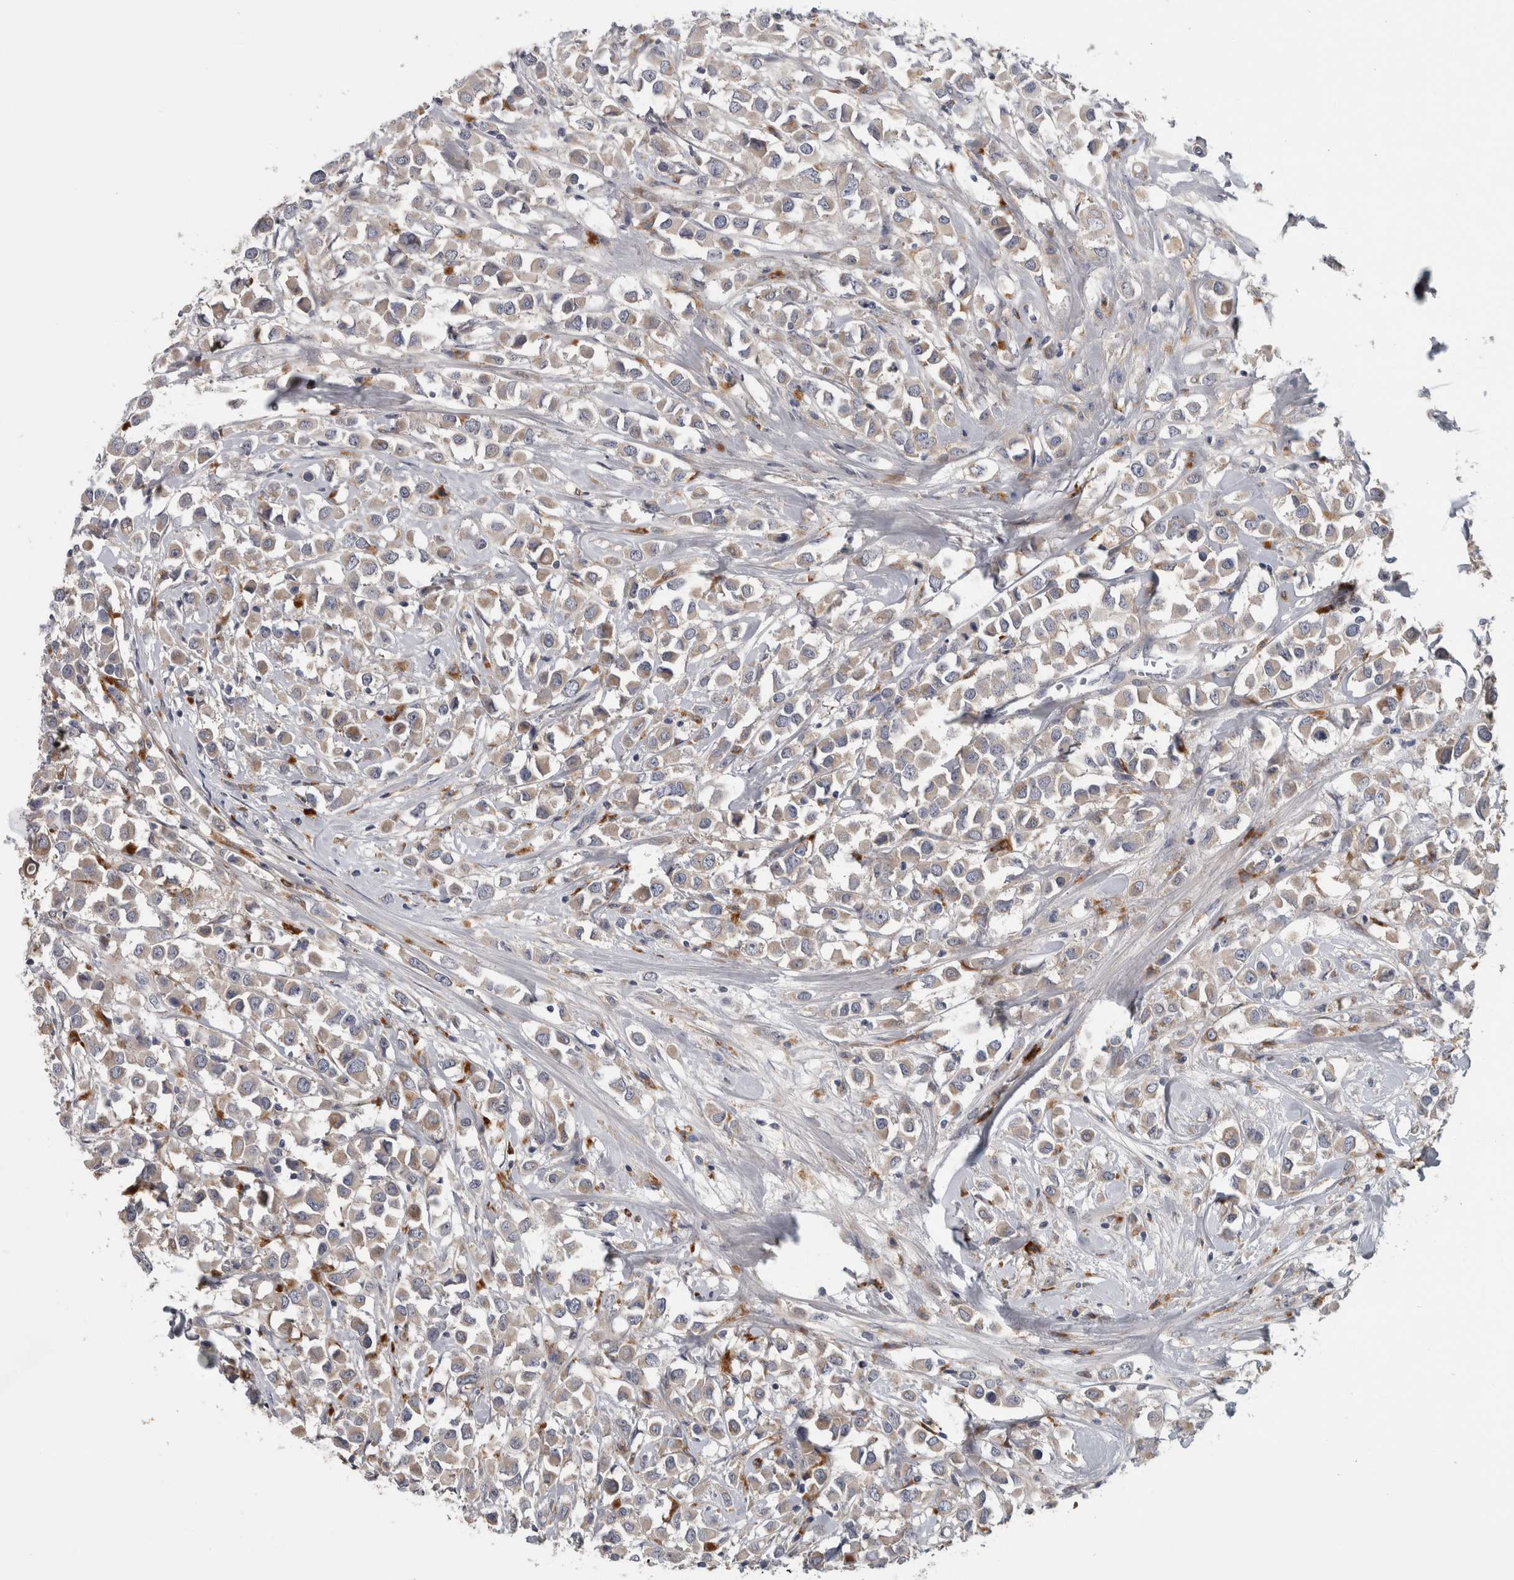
{"staining": {"intensity": "weak", "quantity": "25%-75%", "location": "cytoplasmic/membranous"}, "tissue": "breast cancer", "cell_type": "Tumor cells", "image_type": "cancer", "snomed": [{"axis": "morphology", "description": "Duct carcinoma"}, {"axis": "topography", "description": "Breast"}], "caption": "IHC histopathology image of neoplastic tissue: breast cancer stained using IHC exhibits low levels of weak protein expression localized specifically in the cytoplasmic/membranous of tumor cells, appearing as a cytoplasmic/membranous brown color.", "gene": "ATXN2", "patient": {"sex": "female", "age": 61}}